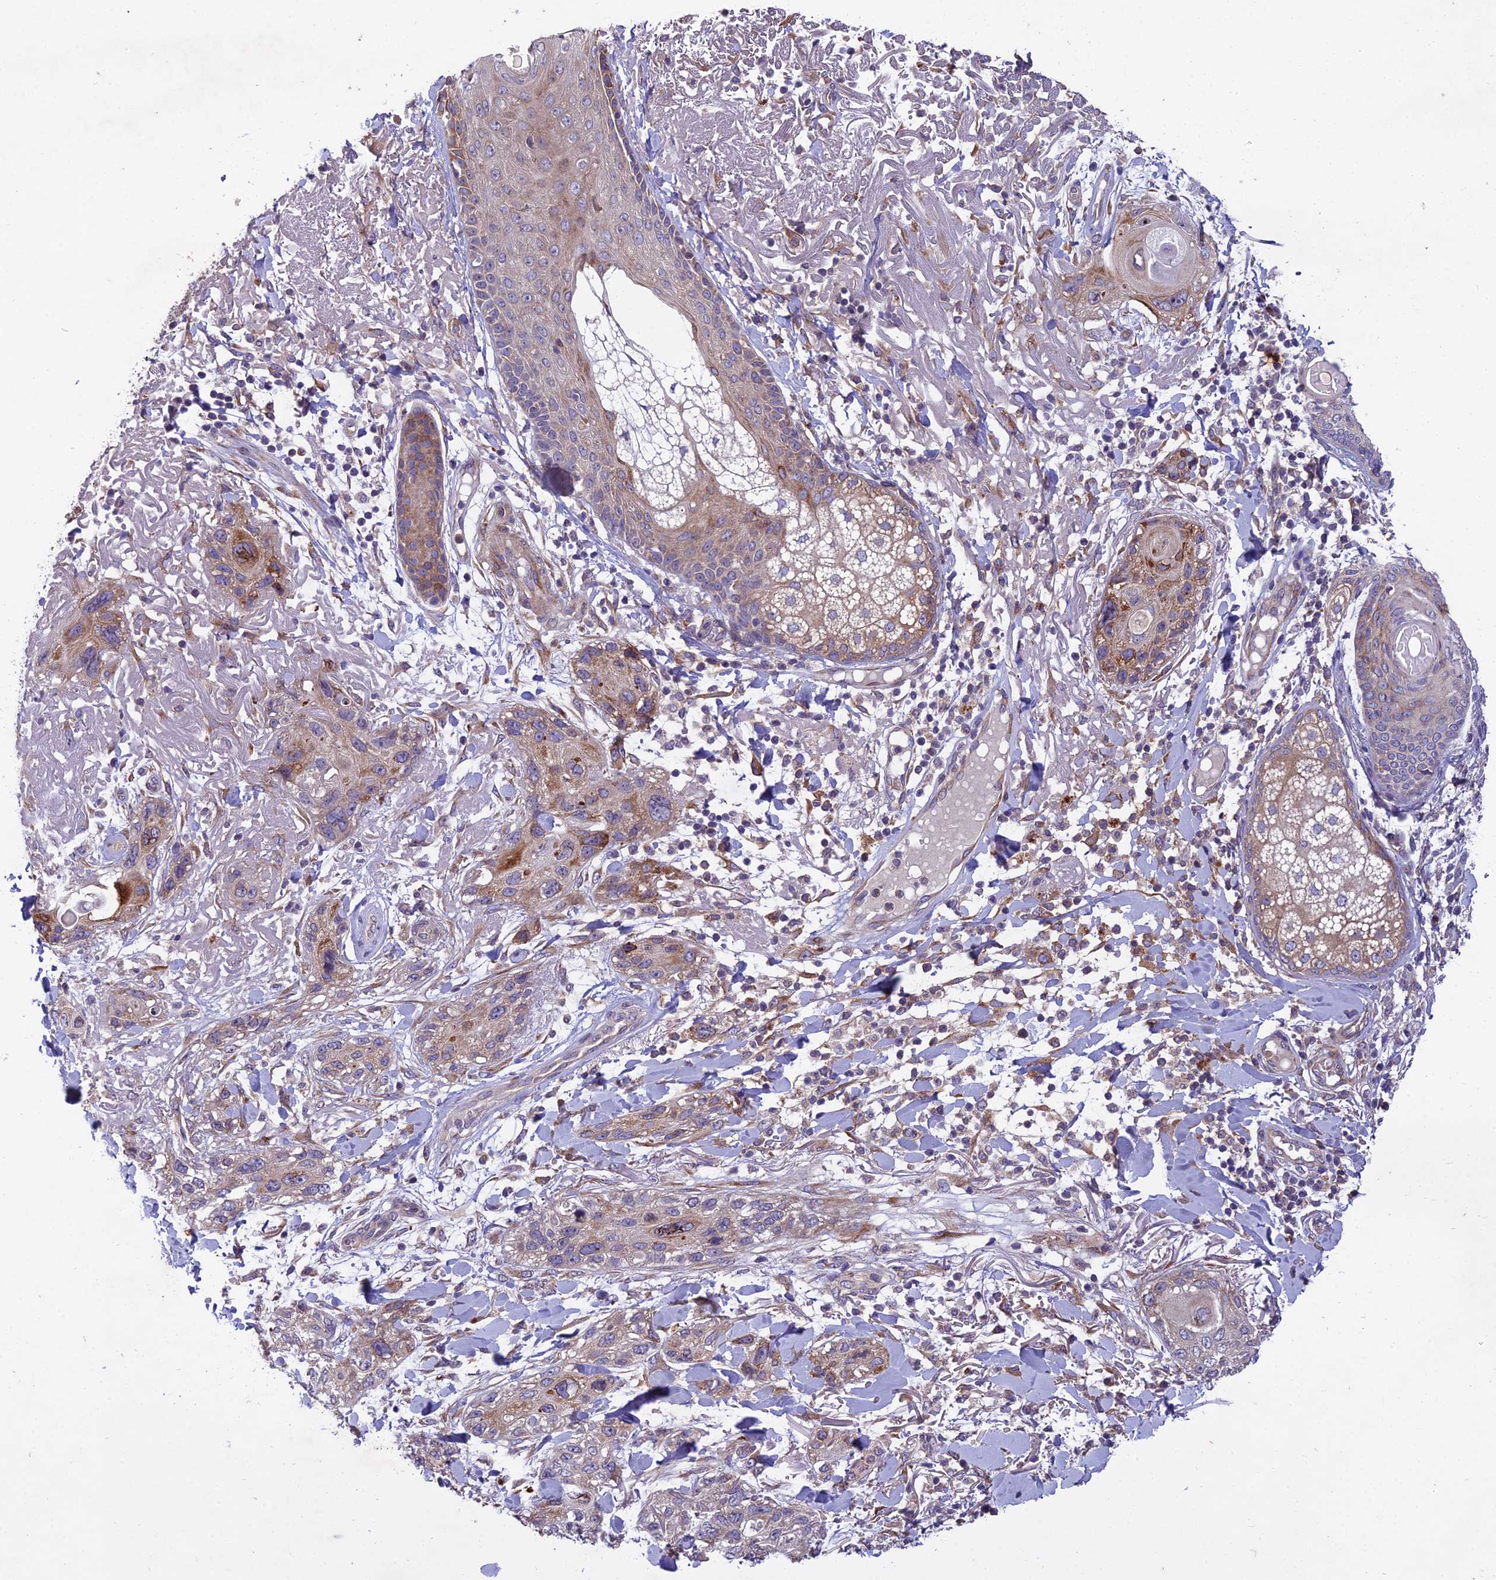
{"staining": {"intensity": "moderate", "quantity": "<25%", "location": "cytoplasmic/membranous"}, "tissue": "skin cancer", "cell_type": "Tumor cells", "image_type": "cancer", "snomed": [{"axis": "morphology", "description": "Normal tissue, NOS"}, {"axis": "morphology", "description": "Squamous cell carcinoma, NOS"}, {"axis": "topography", "description": "Skin"}], "caption": "Brown immunohistochemical staining in squamous cell carcinoma (skin) reveals moderate cytoplasmic/membranous positivity in approximately <25% of tumor cells. The protein is stained brown, and the nuclei are stained in blue (DAB IHC with brightfield microscopy, high magnification).", "gene": "CENPL", "patient": {"sex": "male", "age": 72}}